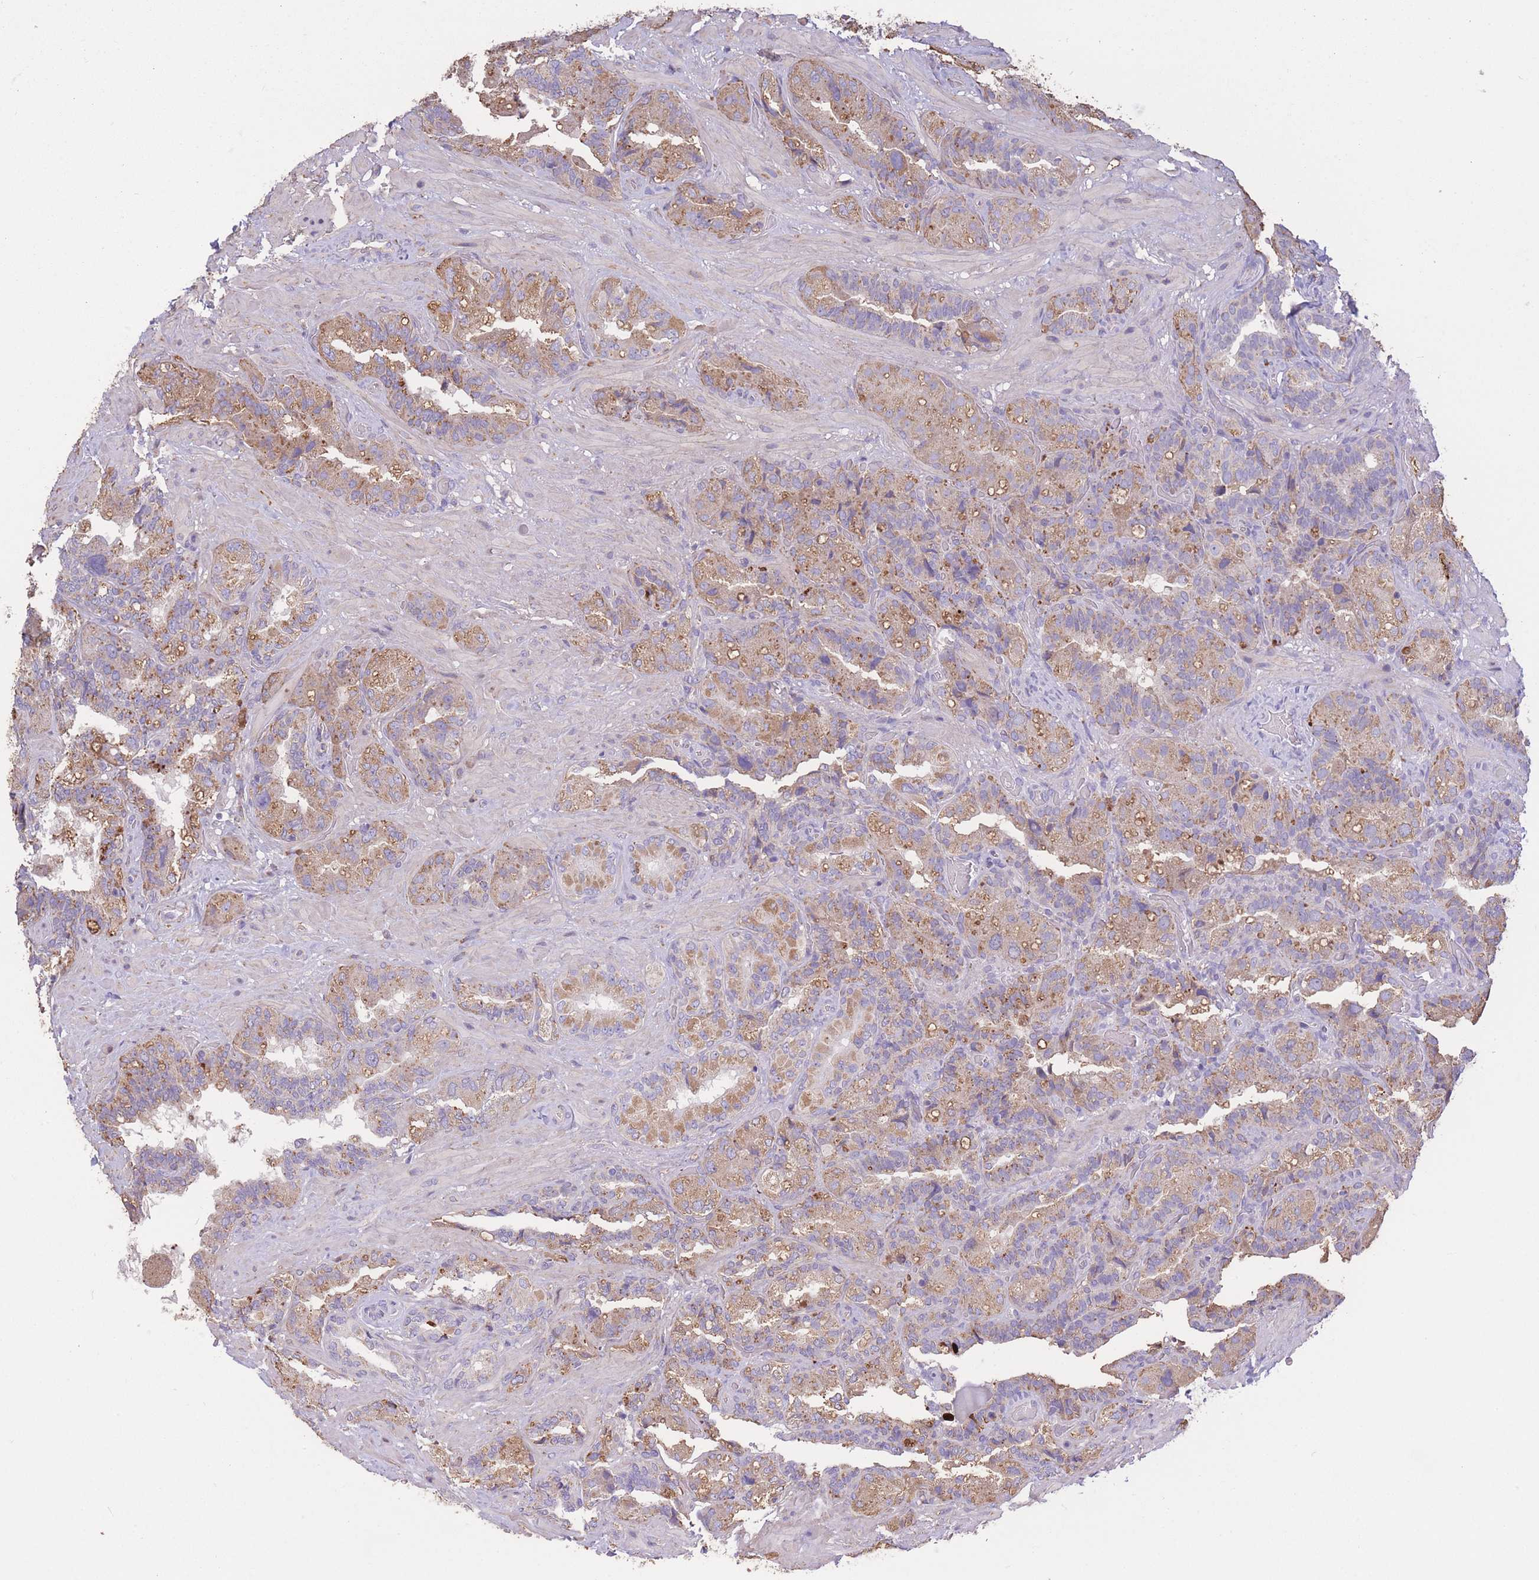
{"staining": {"intensity": "weak", "quantity": ">75%", "location": "cytoplasmic/membranous"}, "tissue": "seminal vesicle", "cell_type": "Glandular cells", "image_type": "normal", "snomed": [{"axis": "morphology", "description": "Normal tissue, NOS"}, {"axis": "topography", "description": "Prostate and seminal vesicle, NOS"}, {"axis": "topography", "description": "Prostate"}, {"axis": "topography", "description": "Seminal veicle"}], "caption": "IHC of benign seminal vesicle exhibits low levels of weak cytoplasmic/membranous positivity in approximately >75% of glandular cells. (IHC, brightfield microscopy, high magnification).", "gene": "CENPM", "patient": {"sex": "male", "age": 67}}